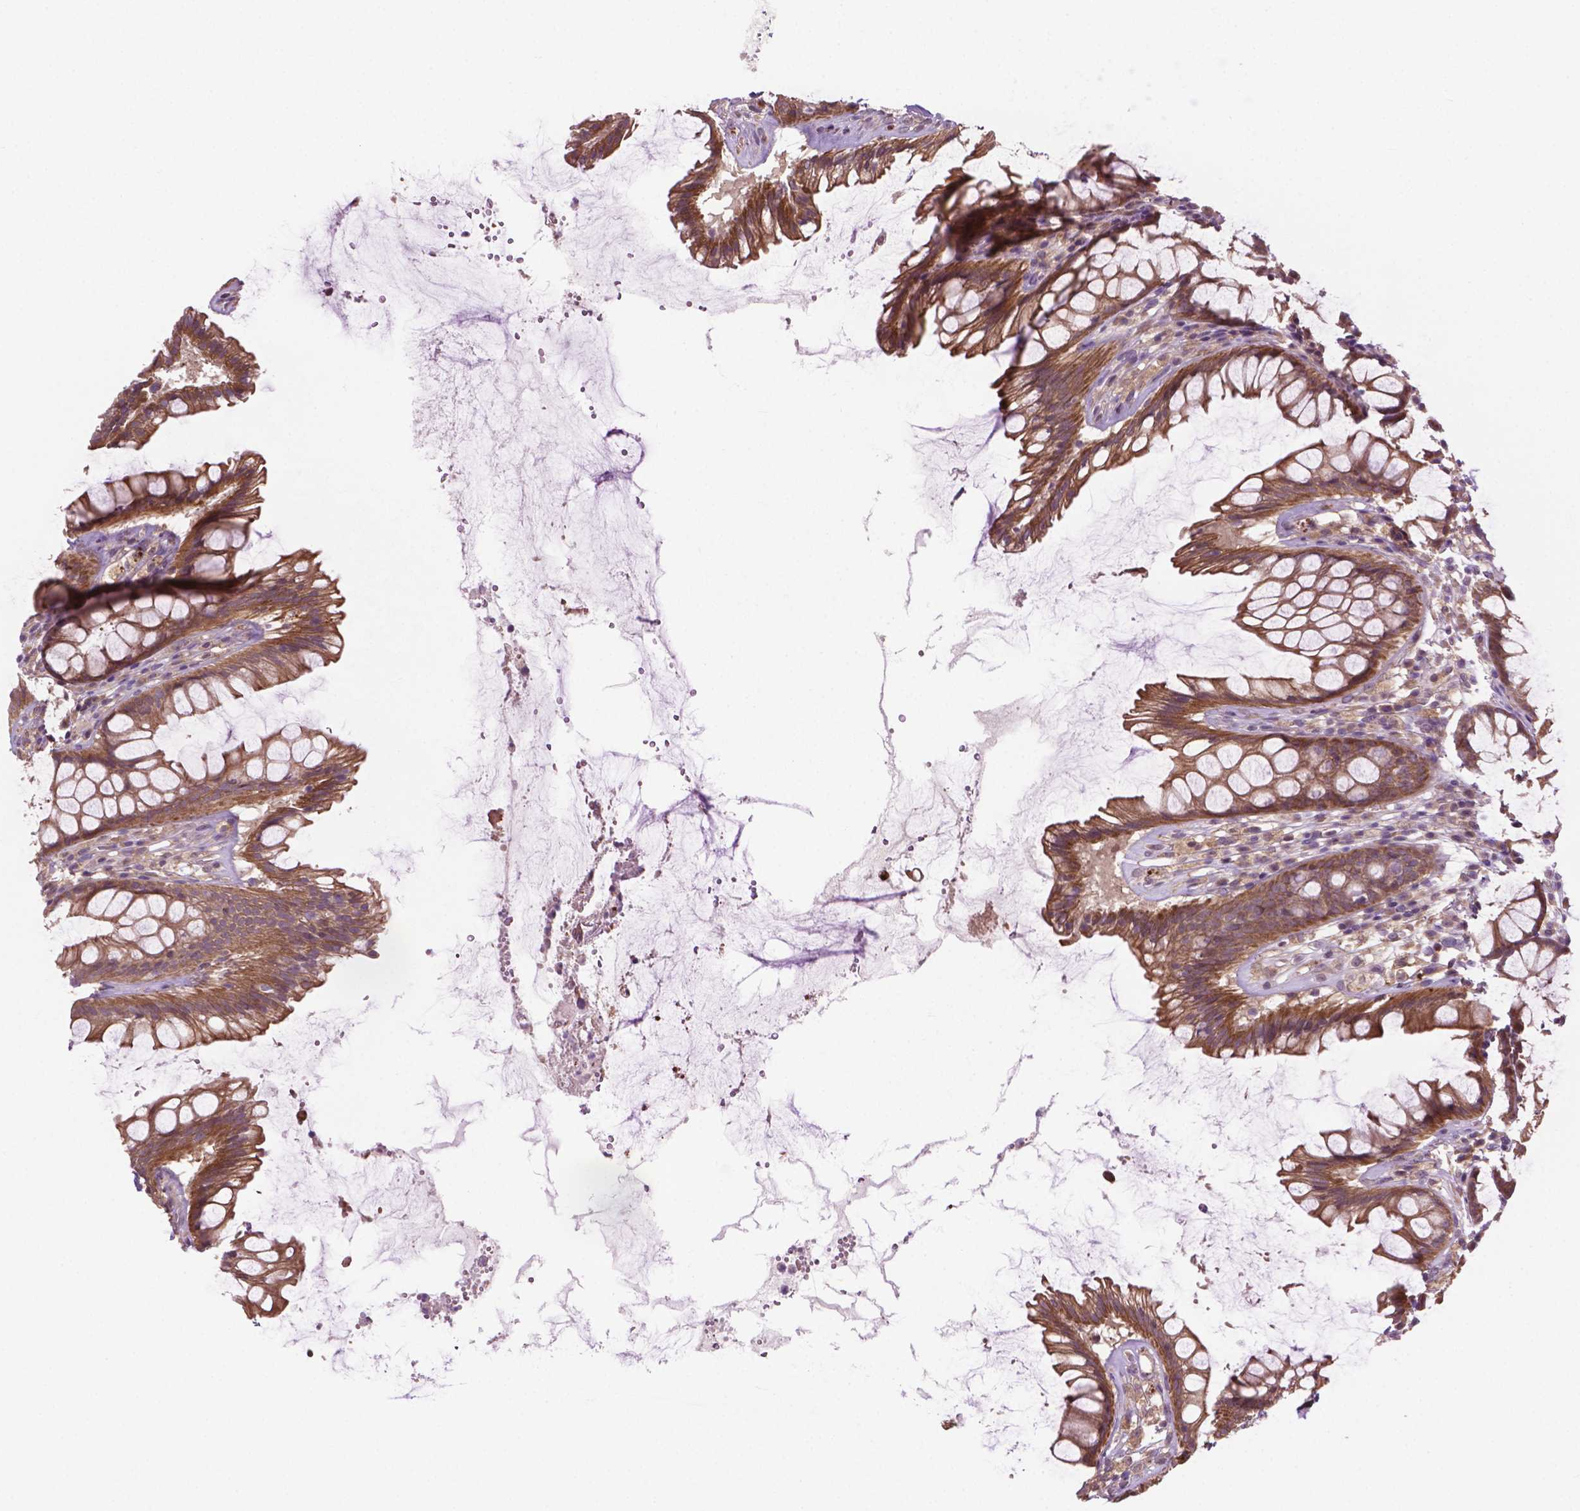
{"staining": {"intensity": "moderate", "quantity": ">75%", "location": "cytoplasmic/membranous"}, "tissue": "rectum", "cell_type": "Glandular cells", "image_type": "normal", "snomed": [{"axis": "morphology", "description": "Normal tissue, NOS"}, {"axis": "topography", "description": "Rectum"}], "caption": "An image of rectum stained for a protein demonstrates moderate cytoplasmic/membranous brown staining in glandular cells. (DAB (3,3'-diaminobenzidine) IHC with brightfield microscopy, high magnification).", "gene": "MZT1", "patient": {"sex": "male", "age": 72}}